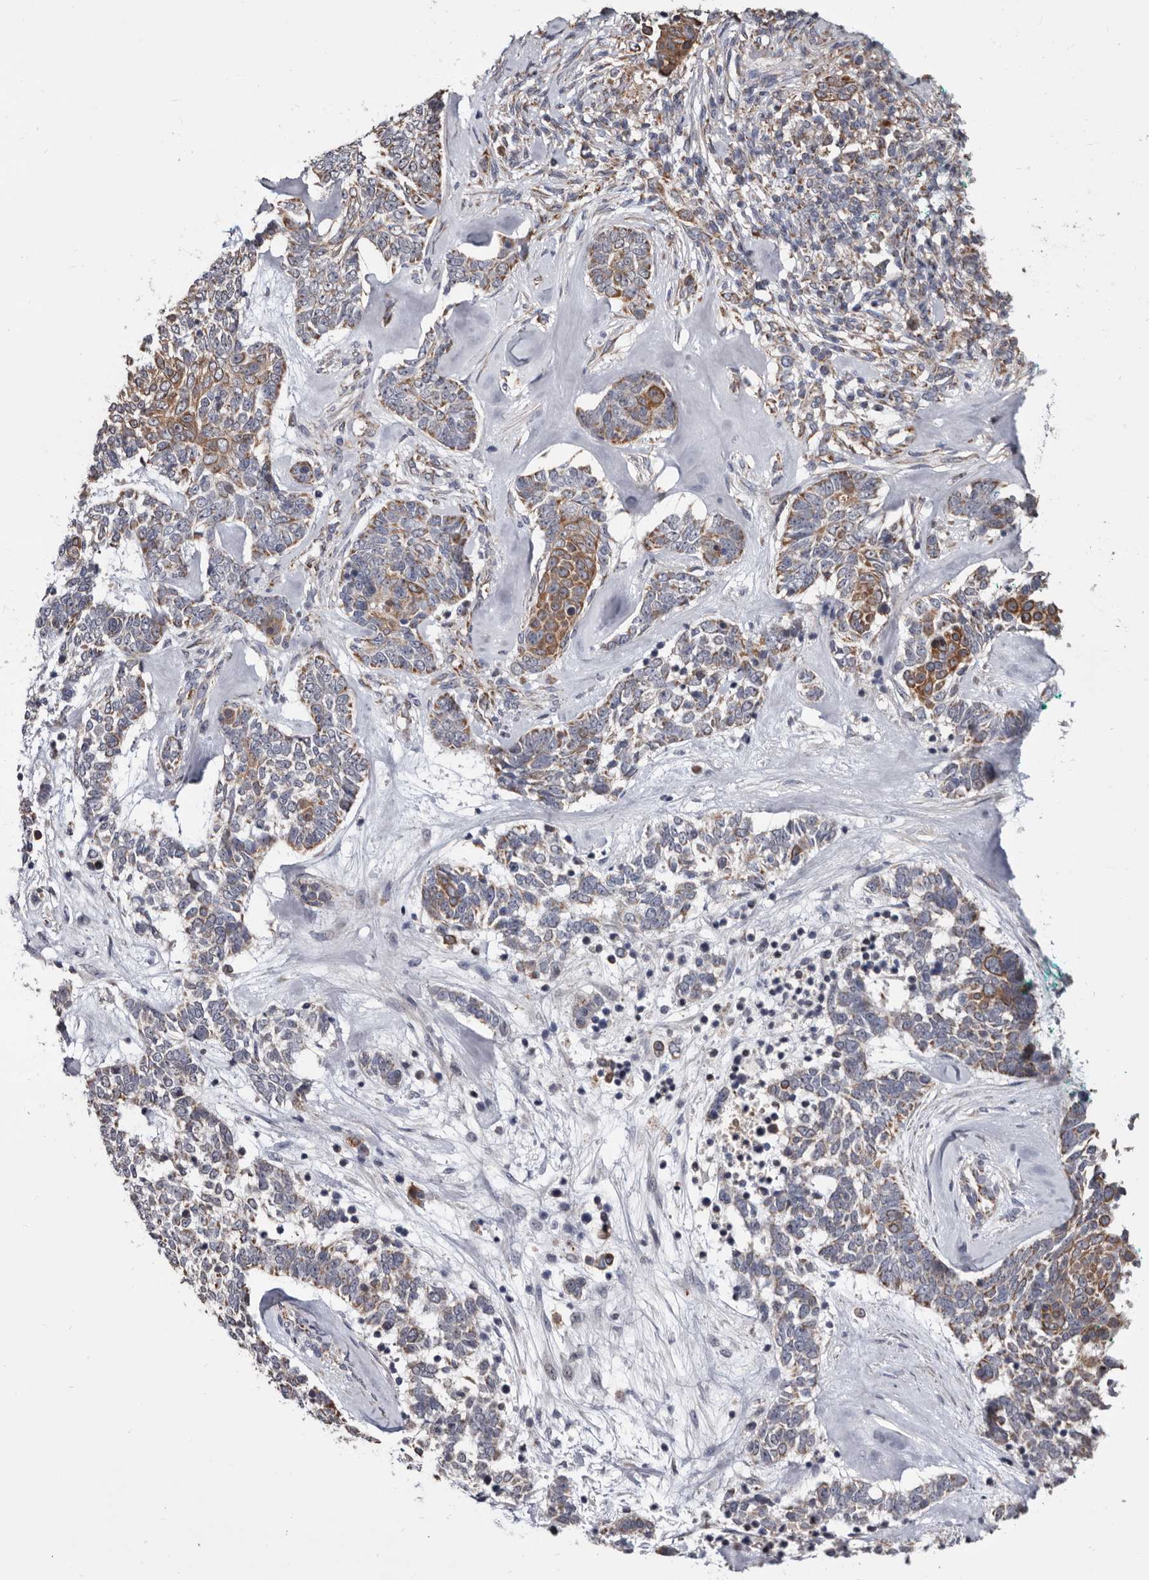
{"staining": {"intensity": "moderate", "quantity": "25%-75%", "location": "cytoplasmic/membranous"}, "tissue": "skin cancer", "cell_type": "Tumor cells", "image_type": "cancer", "snomed": [{"axis": "morphology", "description": "Basal cell carcinoma"}, {"axis": "topography", "description": "Skin"}], "caption": "Human skin basal cell carcinoma stained with a brown dye demonstrates moderate cytoplasmic/membranous positive expression in approximately 25%-75% of tumor cells.", "gene": "MRPL18", "patient": {"sex": "female", "age": 81}}